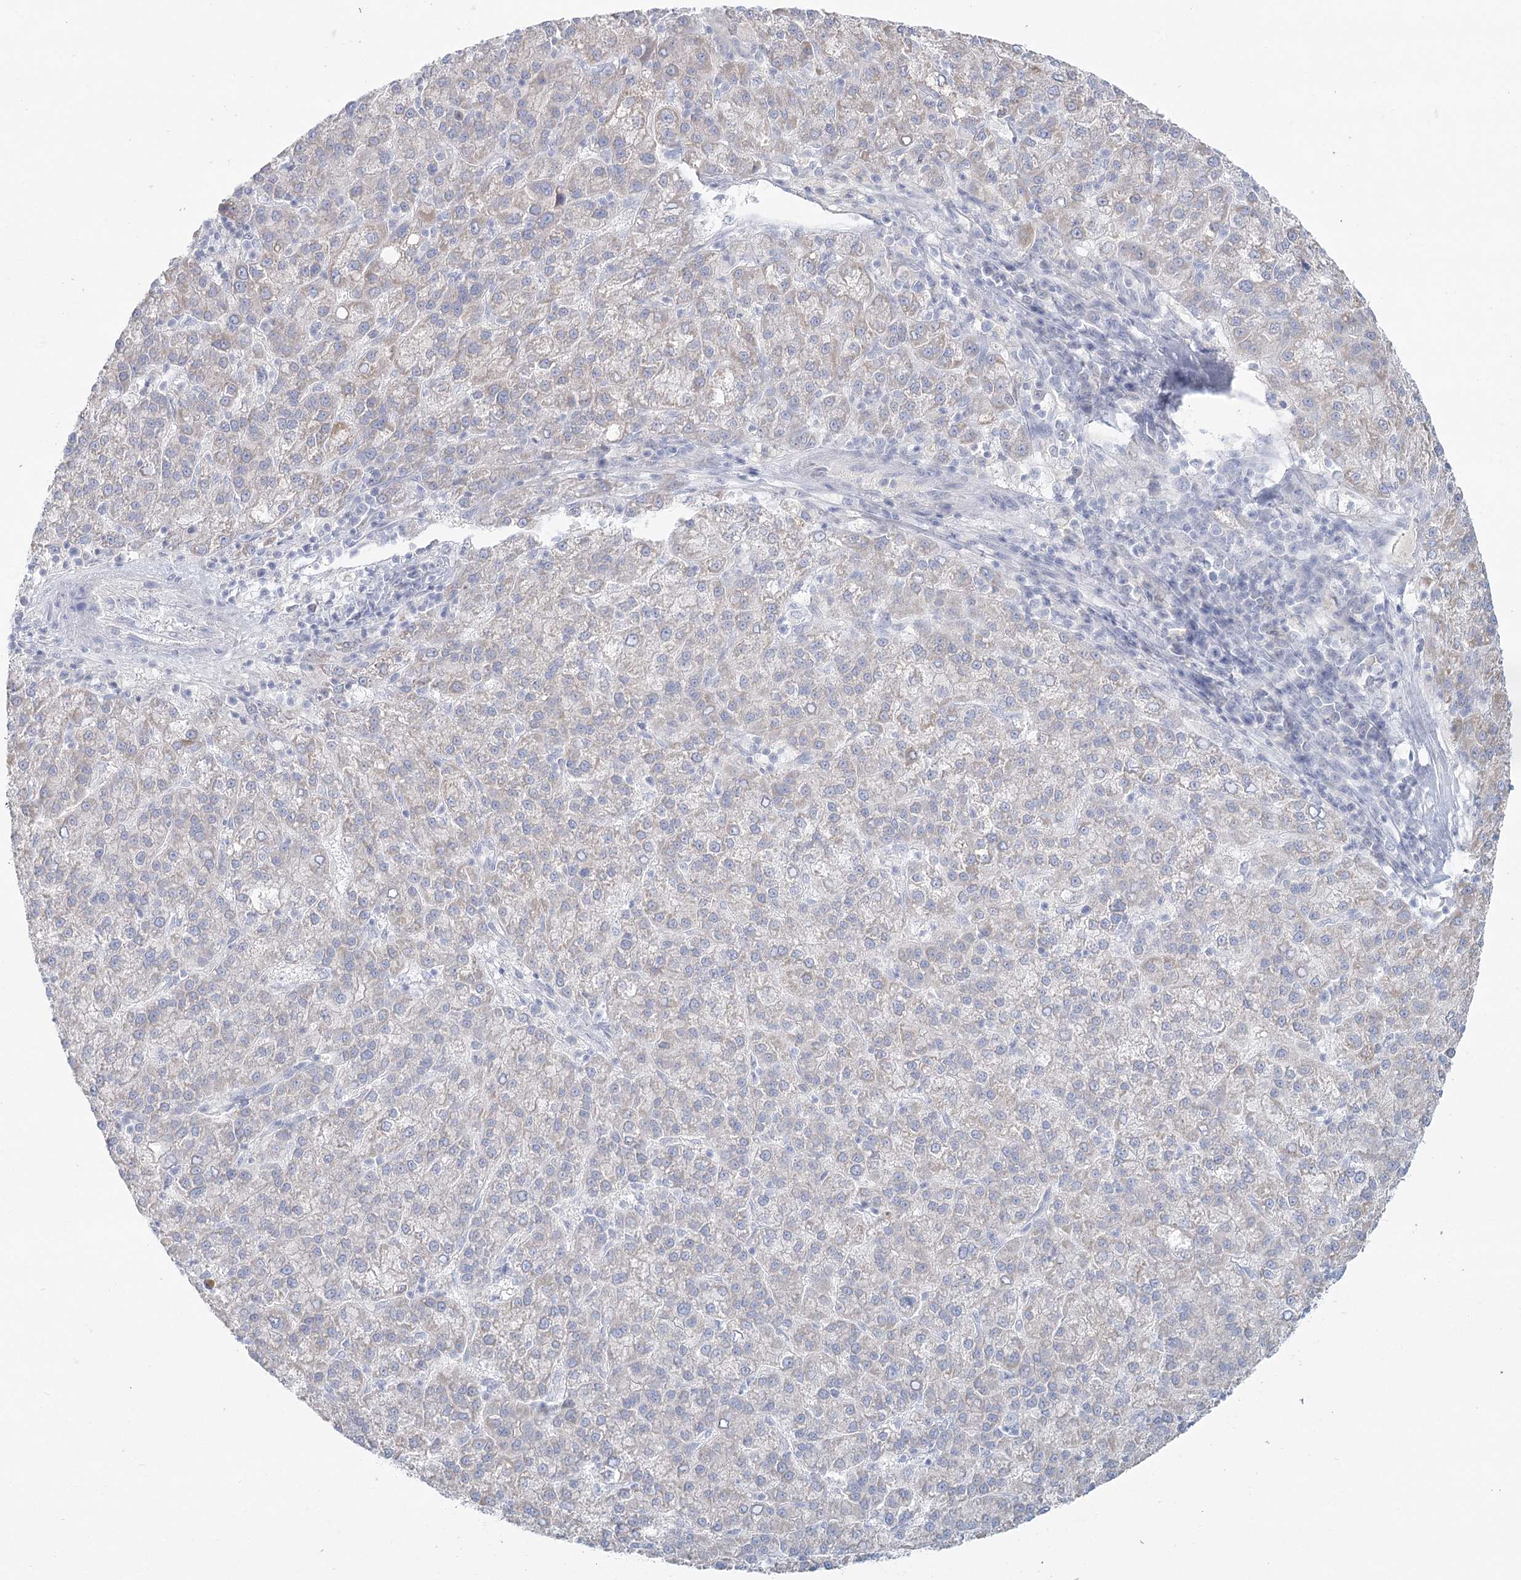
{"staining": {"intensity": "negative", "quantity": "none", "location": "none"}, "tissue": "liver cancer", "cell_type": "Tumor cells", "image_type": "cancer", "snomed": [{"axis": "morphology", "description": "Carcinoma, Hepatocellular, NOS"}, {"axis": "topography", "description": "Liver"}], "caption": "The immunohistochemistry photomicrograph has no significant staining in tumor cells of liver hepatocellular carcinoma tissue.", "gene": "DMGDH", "patient": {"sex": "female", "age": 58}}